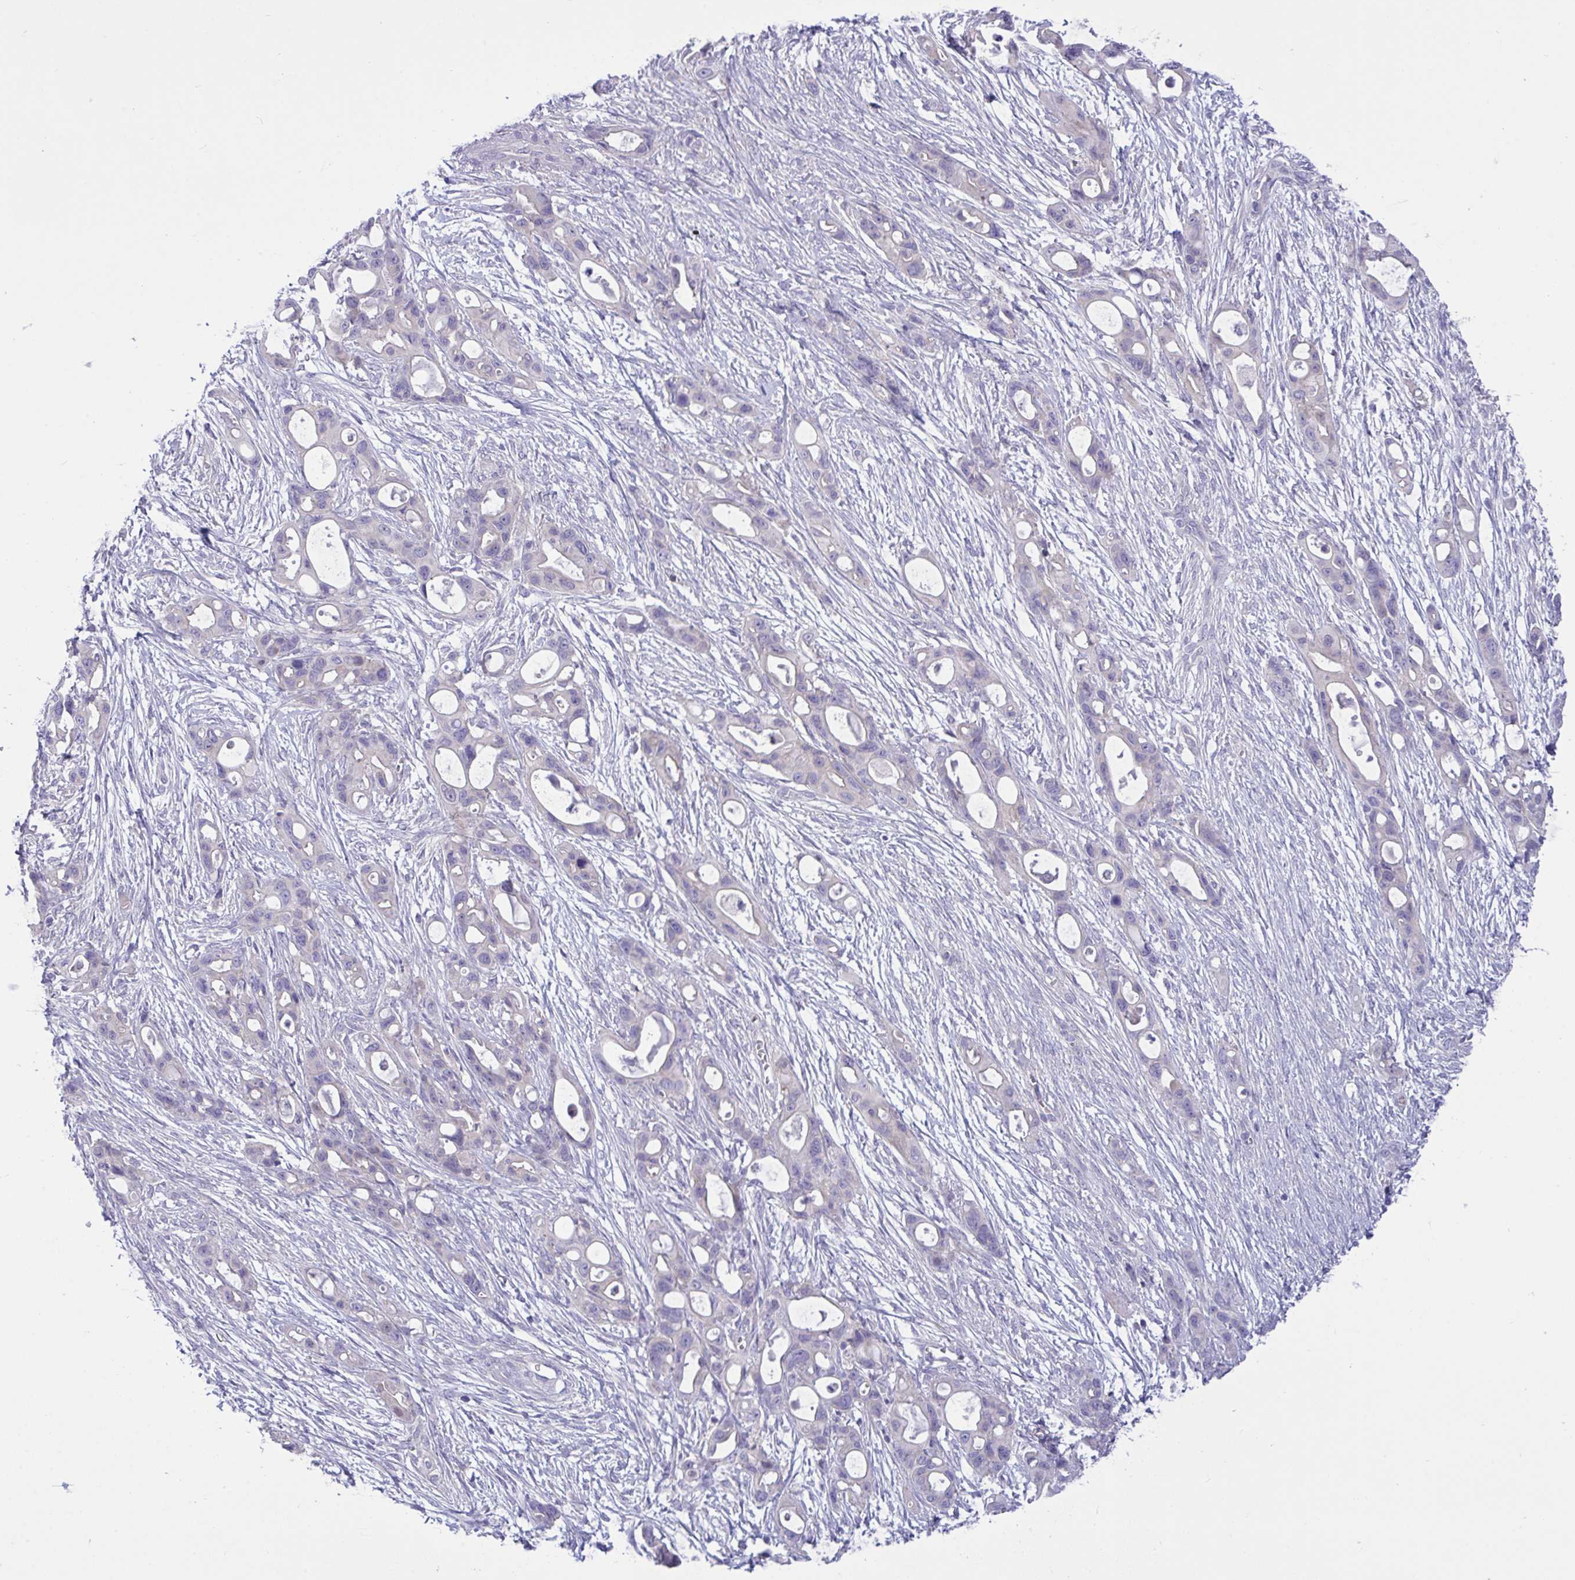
{"staining": {"intensity": "negative", "quantity": "none", "location": "none"}, "tissue": "ovarian cancer", "cell_type": "Tumor cells", "image_type": "cancer", "snomed": [{"axis": "morphology", "description": "Cystadenocarcinoma, mucinous, NOS"}, {"axis": "topography", "description": "Ovary"}], "caption": "This is a image of IHC staining of ovarian cancer, which shows no expression in tumor cells.", "gene": "WDR97", "patient": {"sex": "female", "age": 70}}